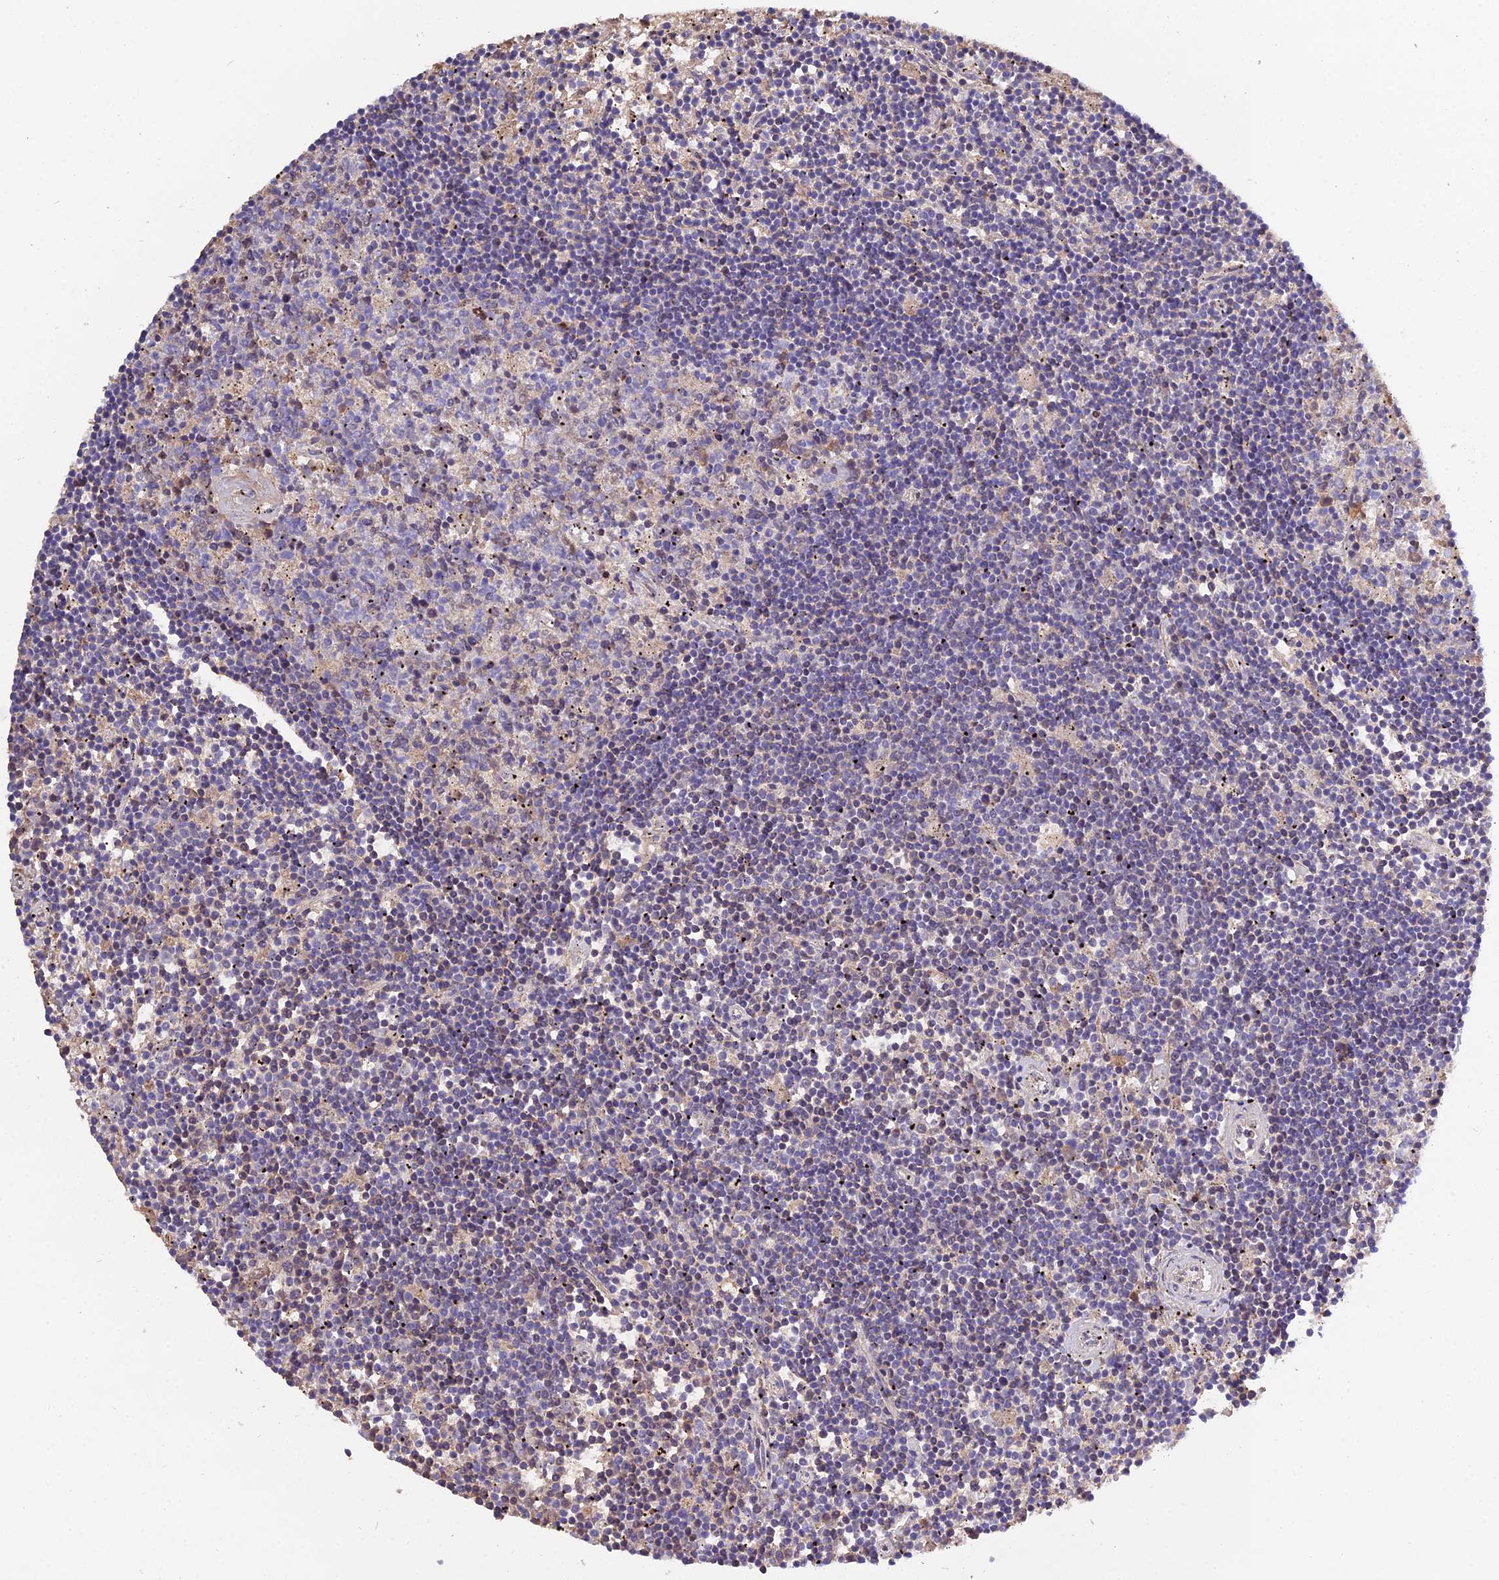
{"staining": {"intensity": "negative", "quantity": "none", "location": "none"}, "tissue": "lymphoma", "cell_type": "Tumor cells", "image_type": "cancer", "snomed": [{"axis": "morphology", "description": "Malignant lymphoma, non-Hodgkin's type, Low grade"}, {"axis": "topography", "description": "Spleen"}], "caption": "Lymphoma was stained to show a protein in brown. There is no significant expression in tumor cells.", "gene": "ARL2", "patient": {"sex": "male", "age": 76}}